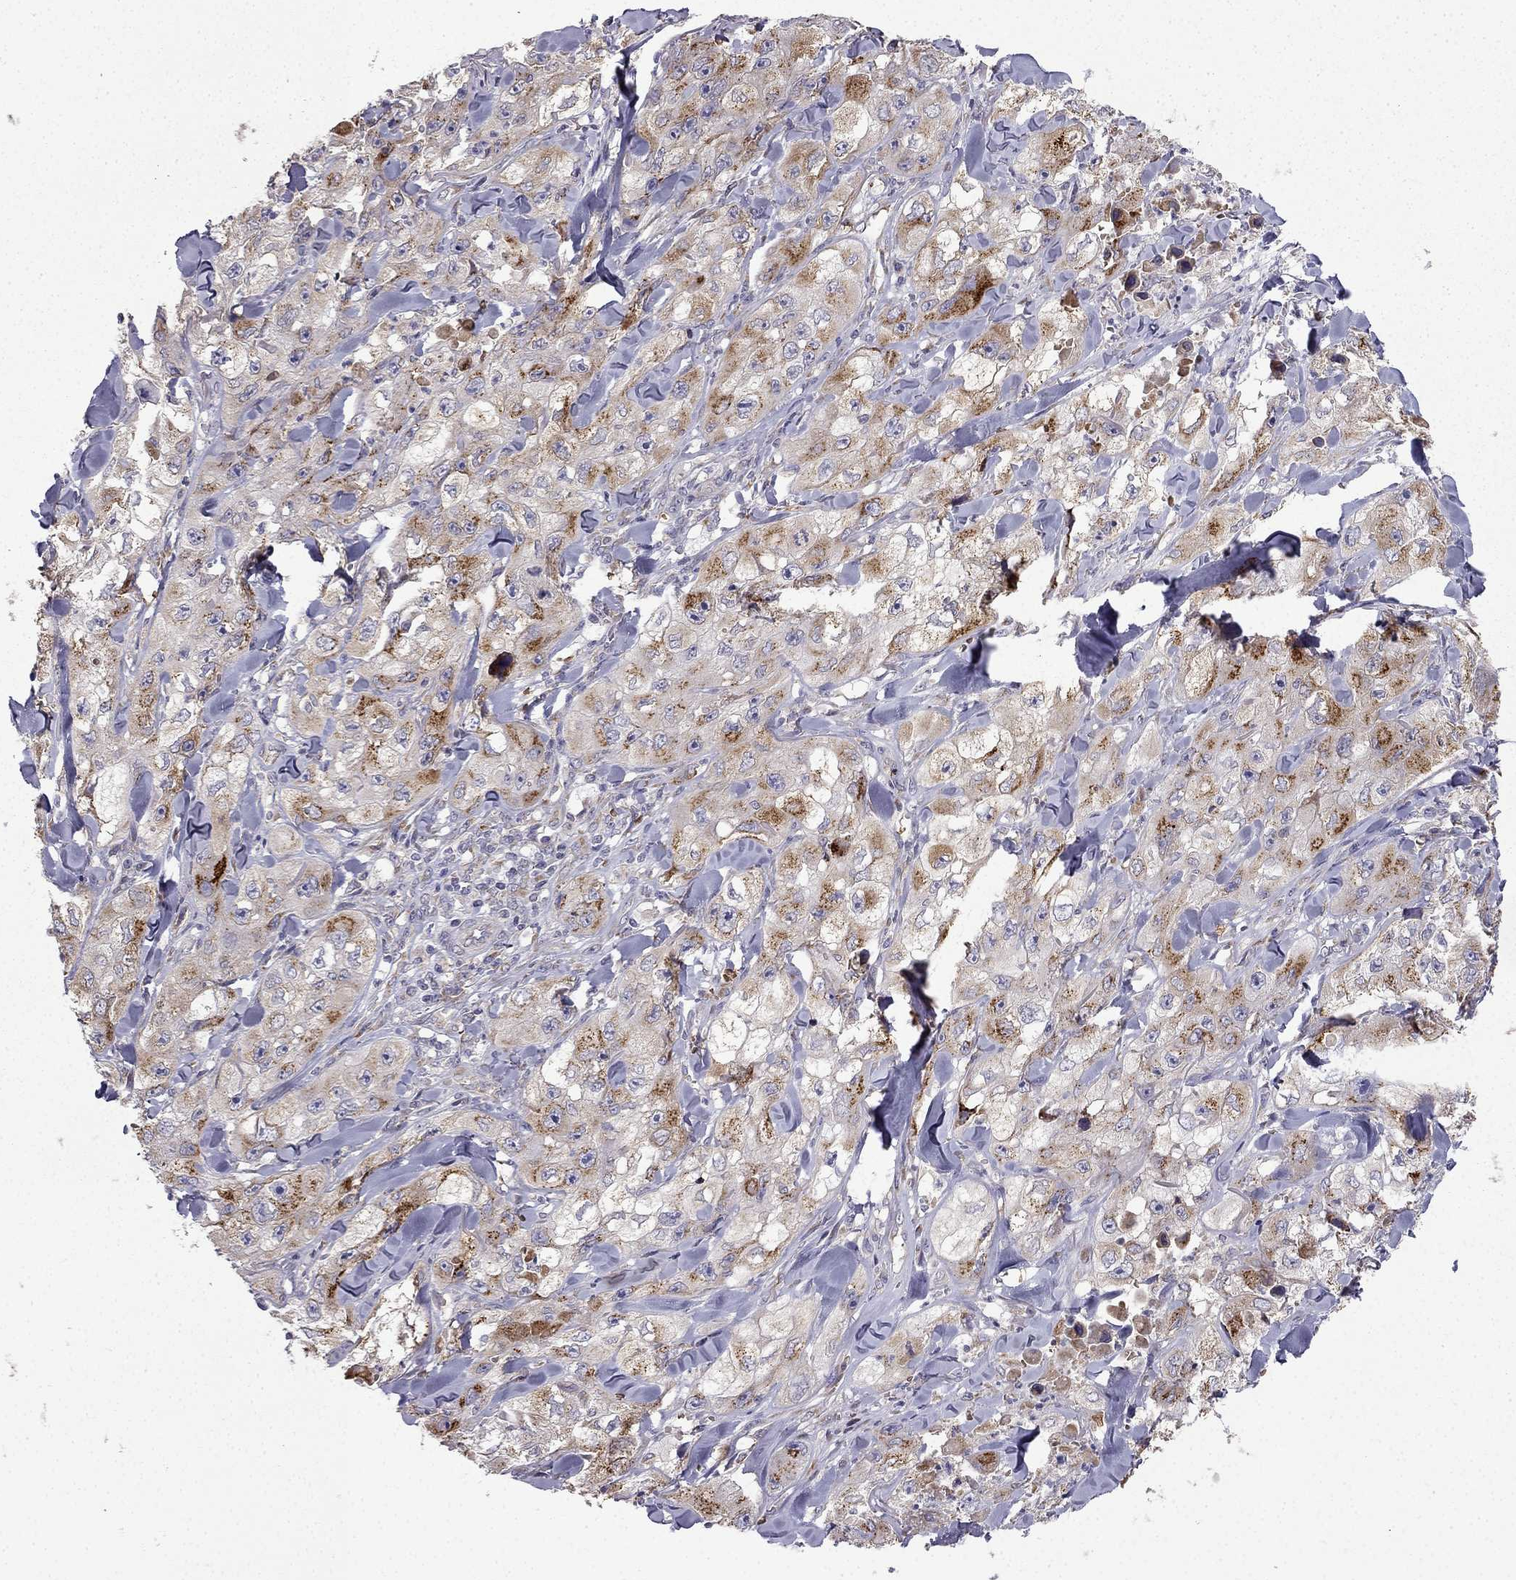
{"staining": {"intensity": "moderate", "quantity": ">75%", "location": "cytoplasmic/membranous"}, "tissue": "skin cancer", "cell_type": "Tumor cells", "image_type": "cancer", "snomed": [{"axis": "morphology", "description": "Squamous cell carcinoma, NOS"}, {"axis": "topography", "description": "Skin"}, {"axis": "topography", "description": "Subcutis"}], "caption": "Immunohistochemical staining of human skin cancer (squamous cell carcinoma) displays medium levels of moderate cytoplasmic/membranous expression in approximately >75% of tumor cells. (DAB (3,3'-diaminobenzidine) IHC with brightfield microscopy, high magnification).", "gene": "B4GALT7", "patient": {"sex": "male", "age": 73}}